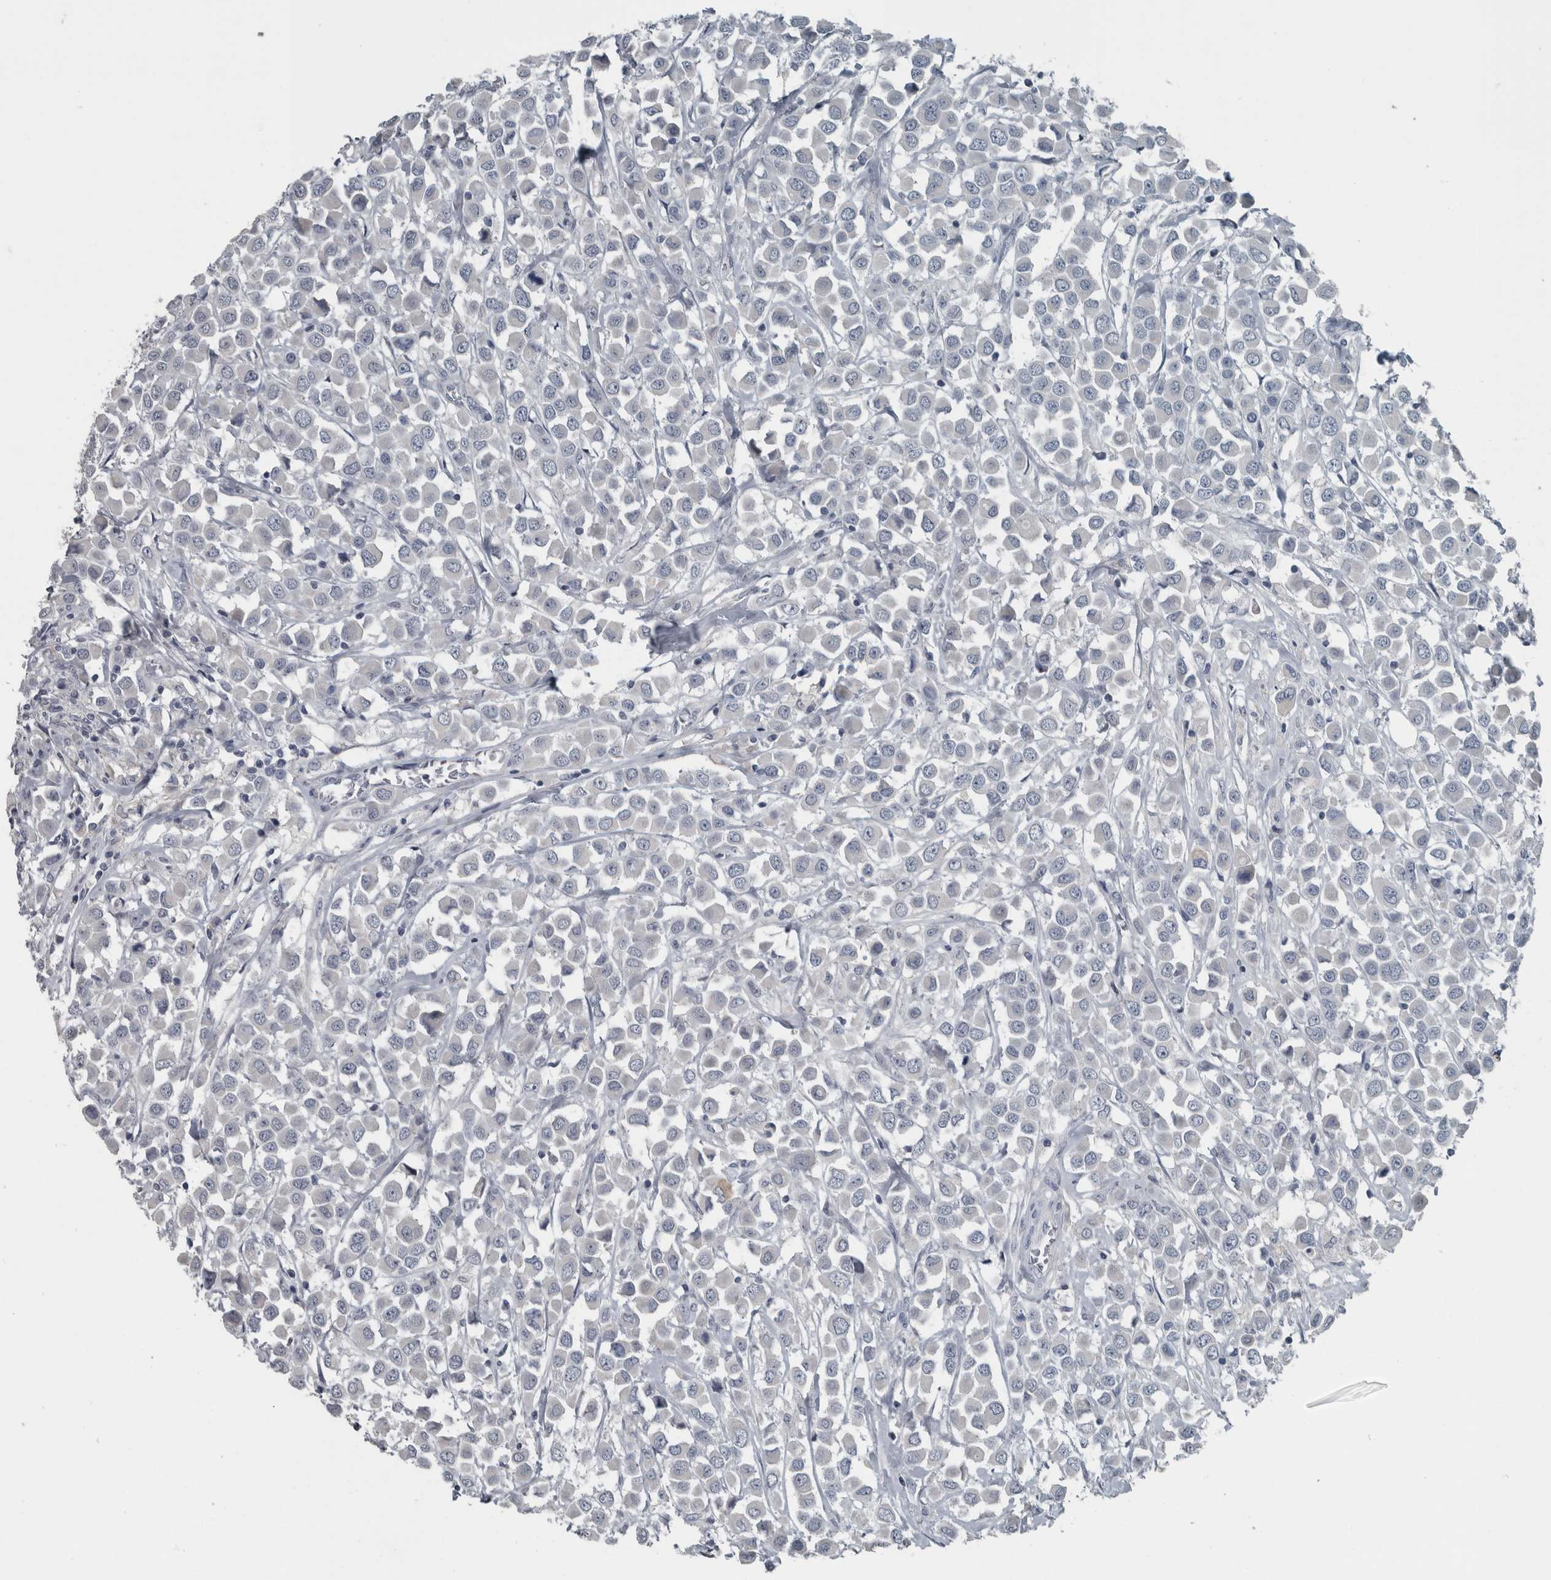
{"staining": {"intensity": "negative", "quantity": "none", "location": "none"}, "tissue": "breast cancer", "cell_type": "Tumor cells", "image_type": "cancer", "snomed": [{"axis": "morphology", "description": "Duct carcinoma"}, {"axis": "topography", "description": "Breast"}], "caption": "Breast cancer stained for a protein using immunohistochemistry (IHC) reveals no staining tumor cells.", "gene": "KRT20", "patient": {"sex": "female", "age": 61}}